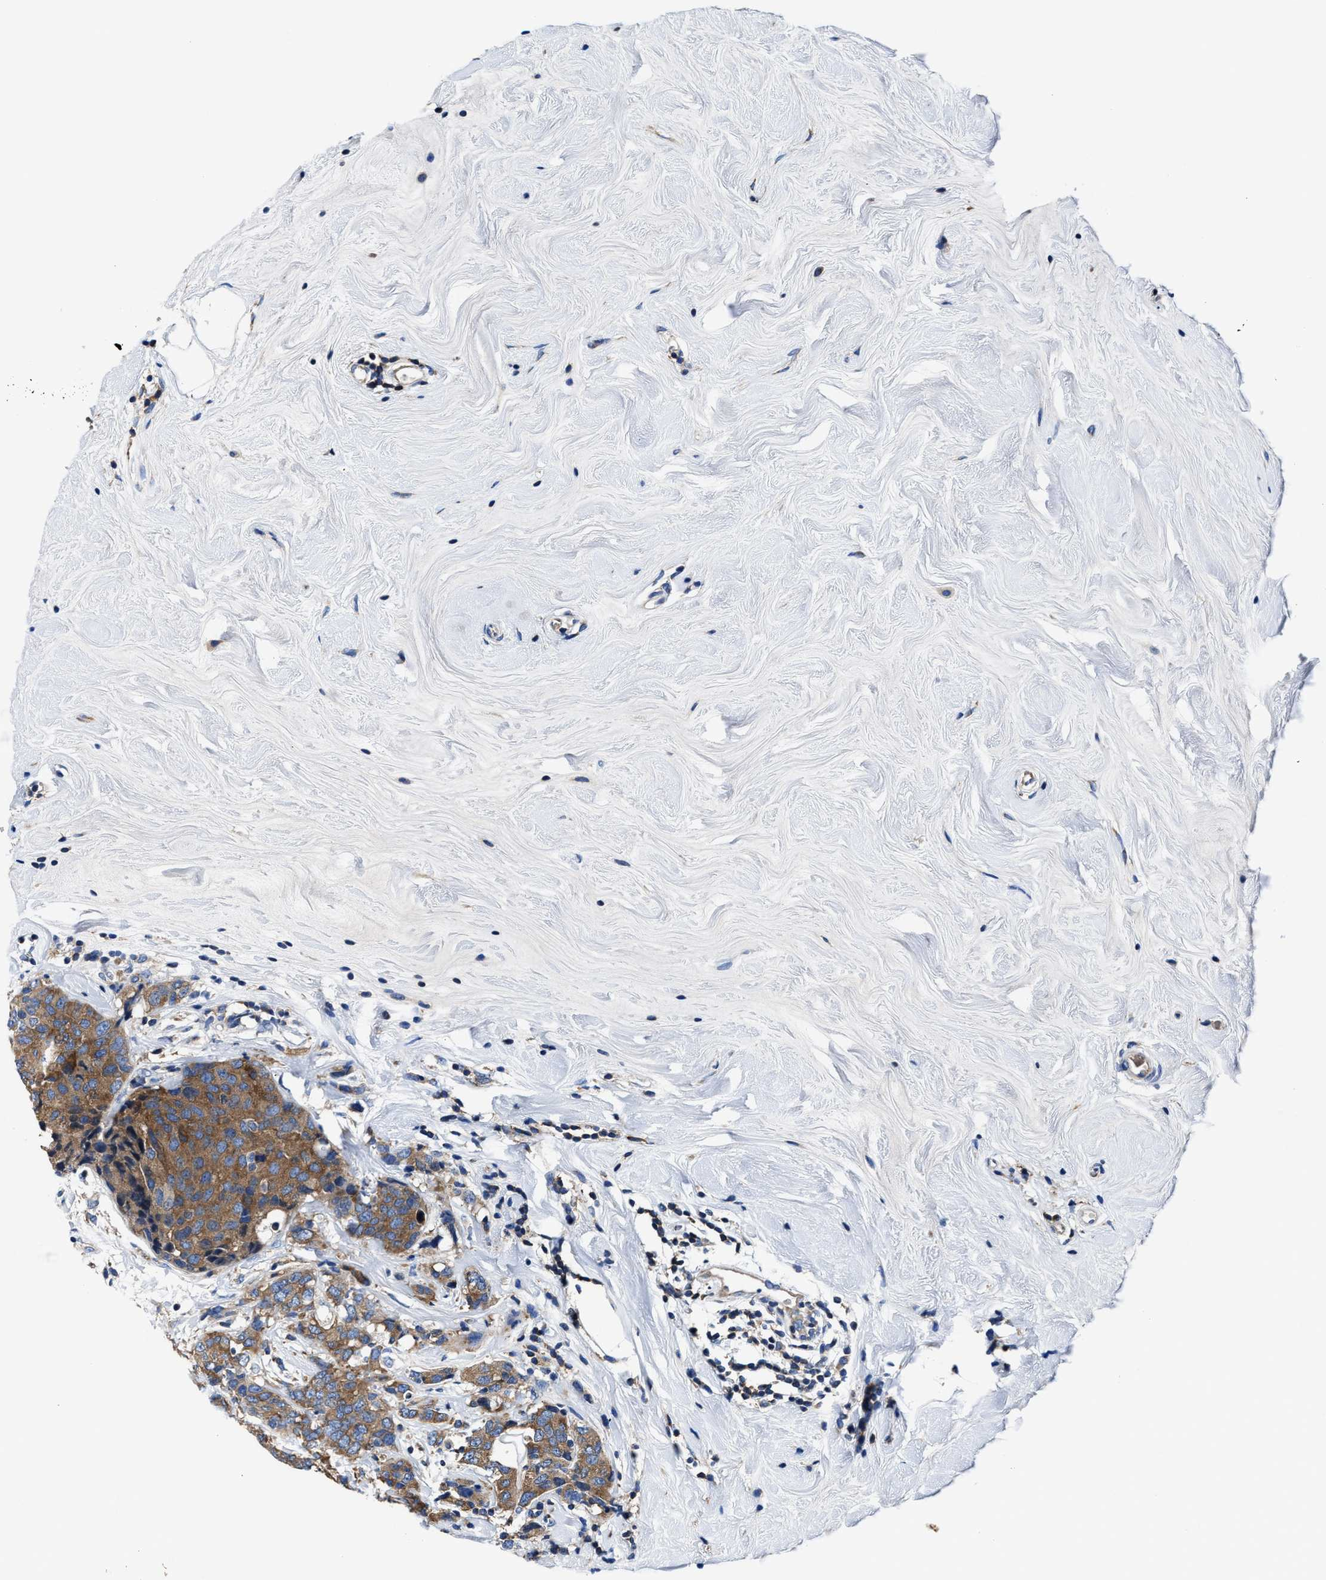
{"staining": {"intensity": "moderate", "quantity": ">75%", "location": "cytoplasmic/membranous"}, "tissue": "breast cancer", "cell_type": "Tumor cells", "image_type": "cancer", "snomed": [{"axis": "morphology", "description": "Lobular carcinoma"}, {"axis": "topography", "description": "Breast"}], "caption": "Brown immunohistochemical staining in breast cancer reveals moderate cytoplasmic/membranous positivity in about >75% of tumor cells.", "gene": "PHLPP1", "patient": {"sex": "female", "age": 59}}